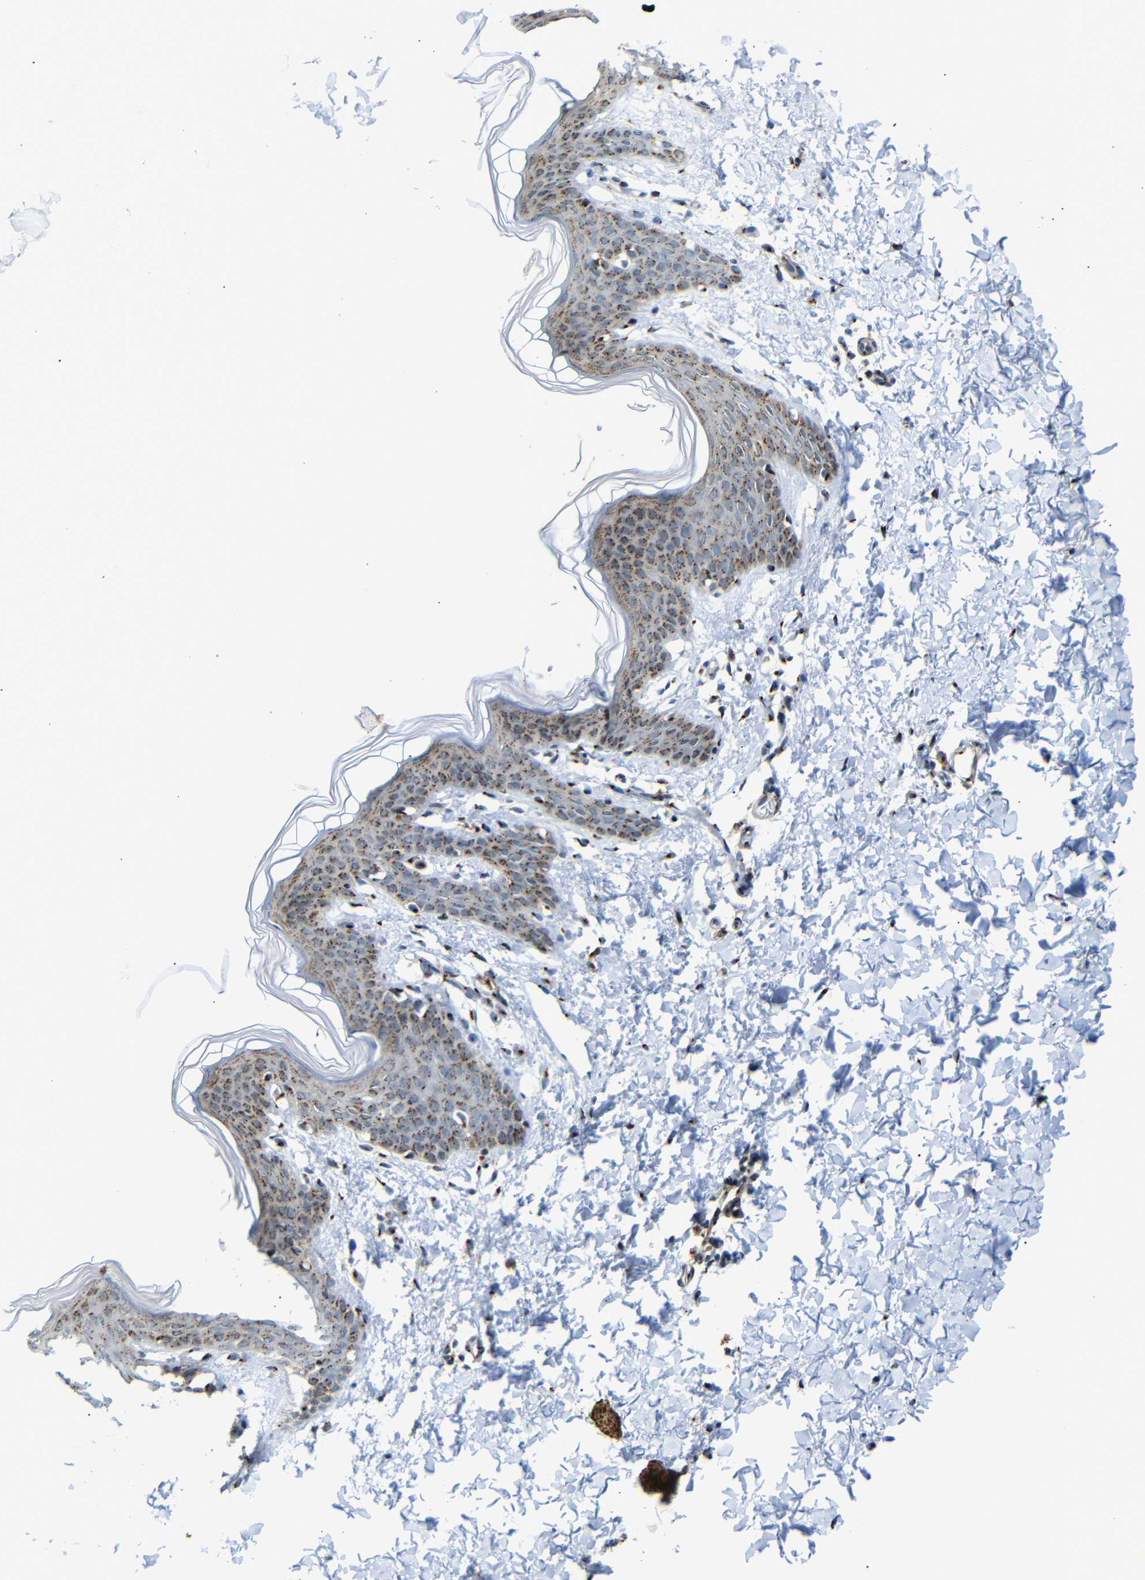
{"staining": {"intensity": "moderate", "quantity": ">75%", "location": "cytoplasmic/membranous"}, "tissue": "skin", "cell_type": "Fibroblasts", "image_type": "normal", "snomed": [{"axis": "morphology", "description": "Normal tissue, NOS"}, {"axis": "topography", "description": "Skin"}], "caption": "Immunohistochemistry (IHC) image of unremarkable skin: skin stained using IHC reveals medium levels of moderate protein expression localized specifically in the cytoplasmic/membranous of fibroblasts, appearing as a cytoplasmic/membranous brown color.", "gene": "TGOLN2", "patient": {"sex": "female", "age": 17}}